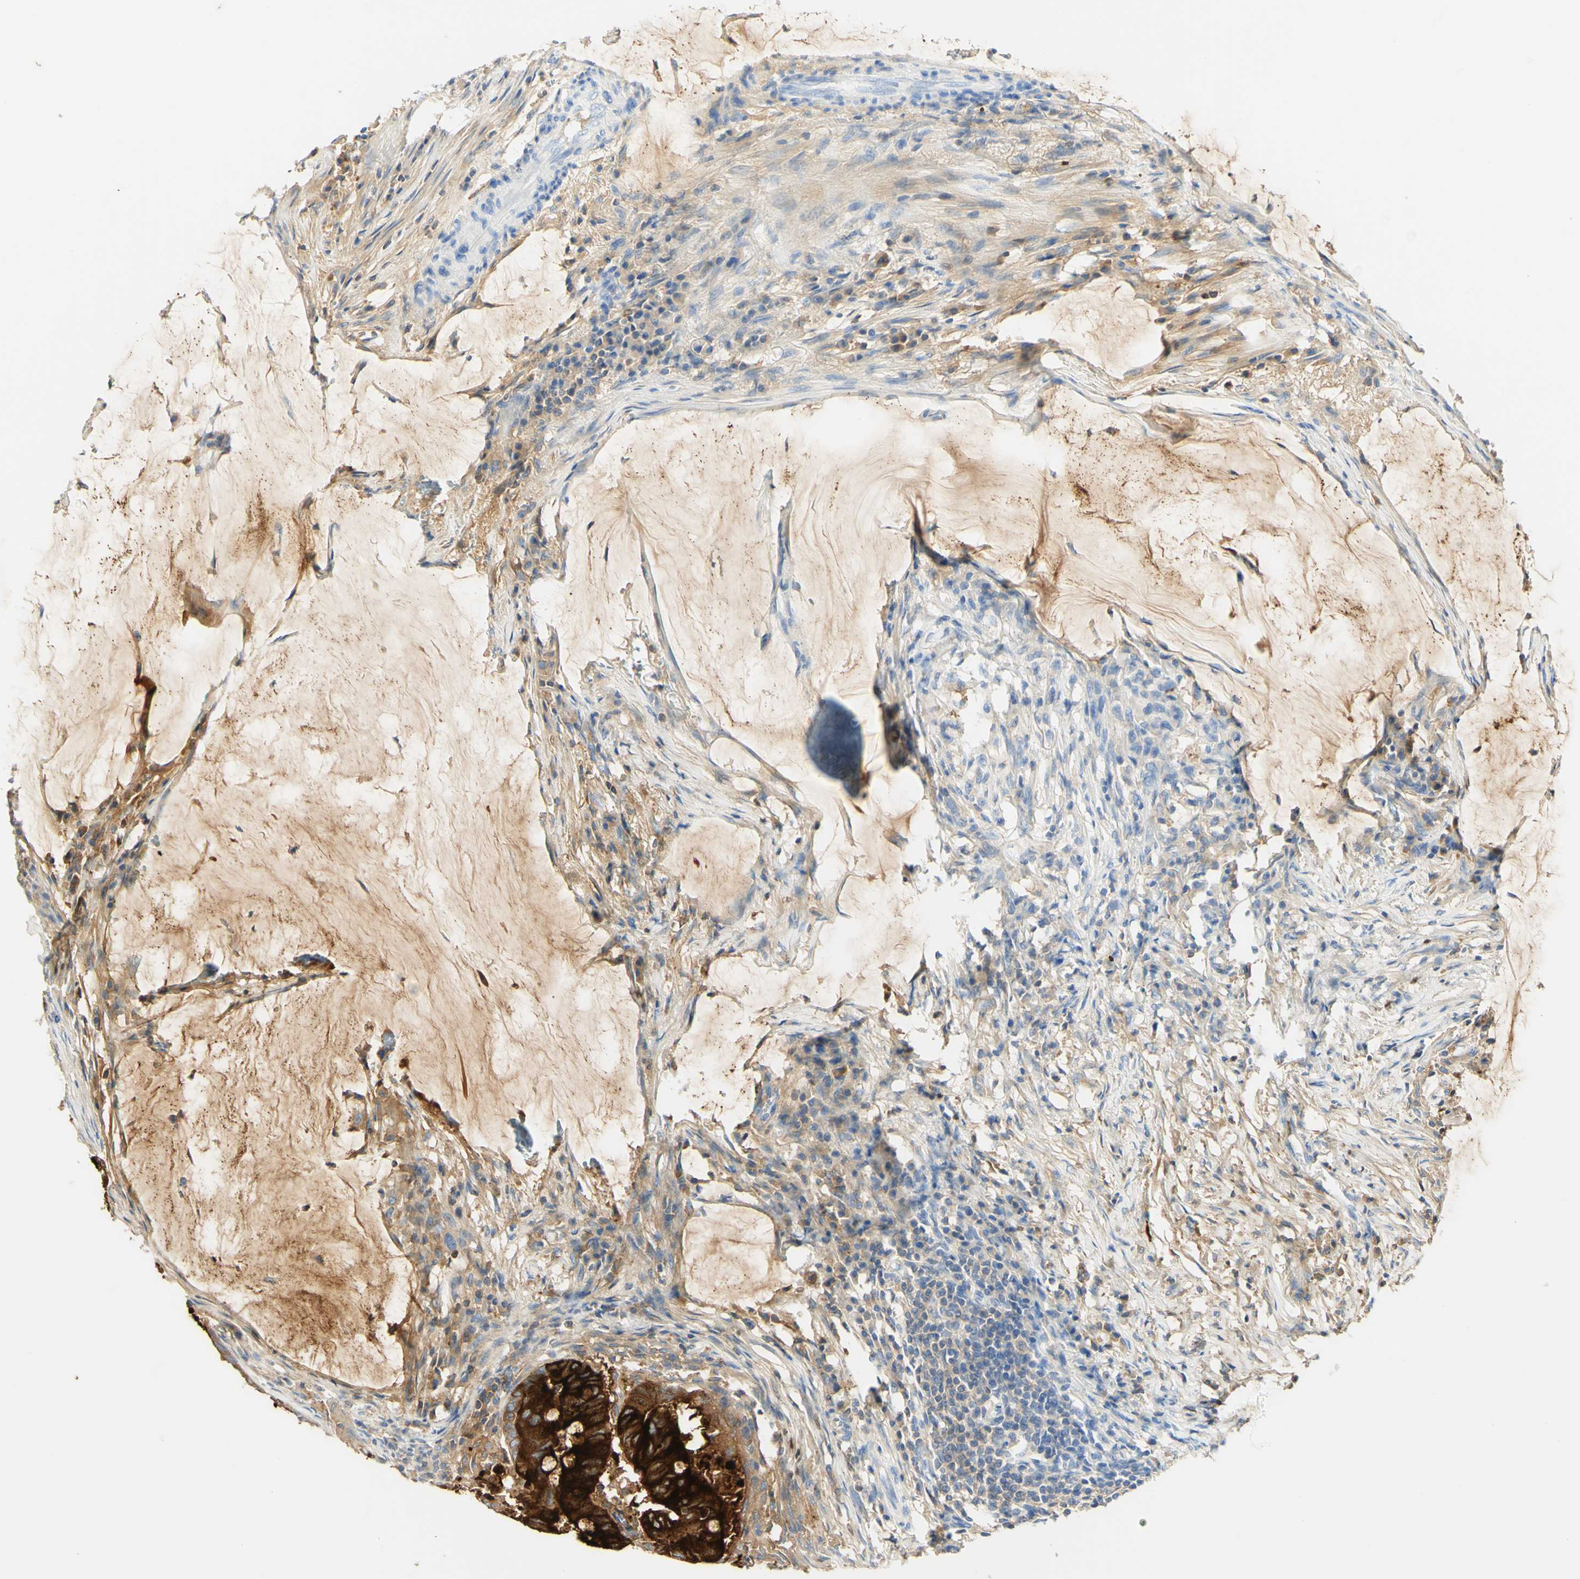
{"staining": {"intensity": "strong", "quantity": "<25%", "location": "cytoplasmic/membranous"}, "tissue": "colorectal cancer", "cell_type": "Tumor cells", "image_type": "cancer", "snomed": [{"axis": "morphology", "description": "Normal tissue, NOS"}, {"axis": "morphology", "description": "Adenocarcinoma, NOS"}, {"axis": "topography", "description": "Rectum"}, {"axis": "topography", "description": "Peripheral nerve tissue"}], "caption": "Protein expression by immunohistochemistry displays strong cytoplasmic/membranous expression in approximately <25% of tumor cells in colorectal cancer. The staining was performed using DAB, with brown indicating positive protein expression. Nuclei are stained blue with hematoxylin.", "gene": "PIGR", "patient": {"sex": "male", "age": 92}}